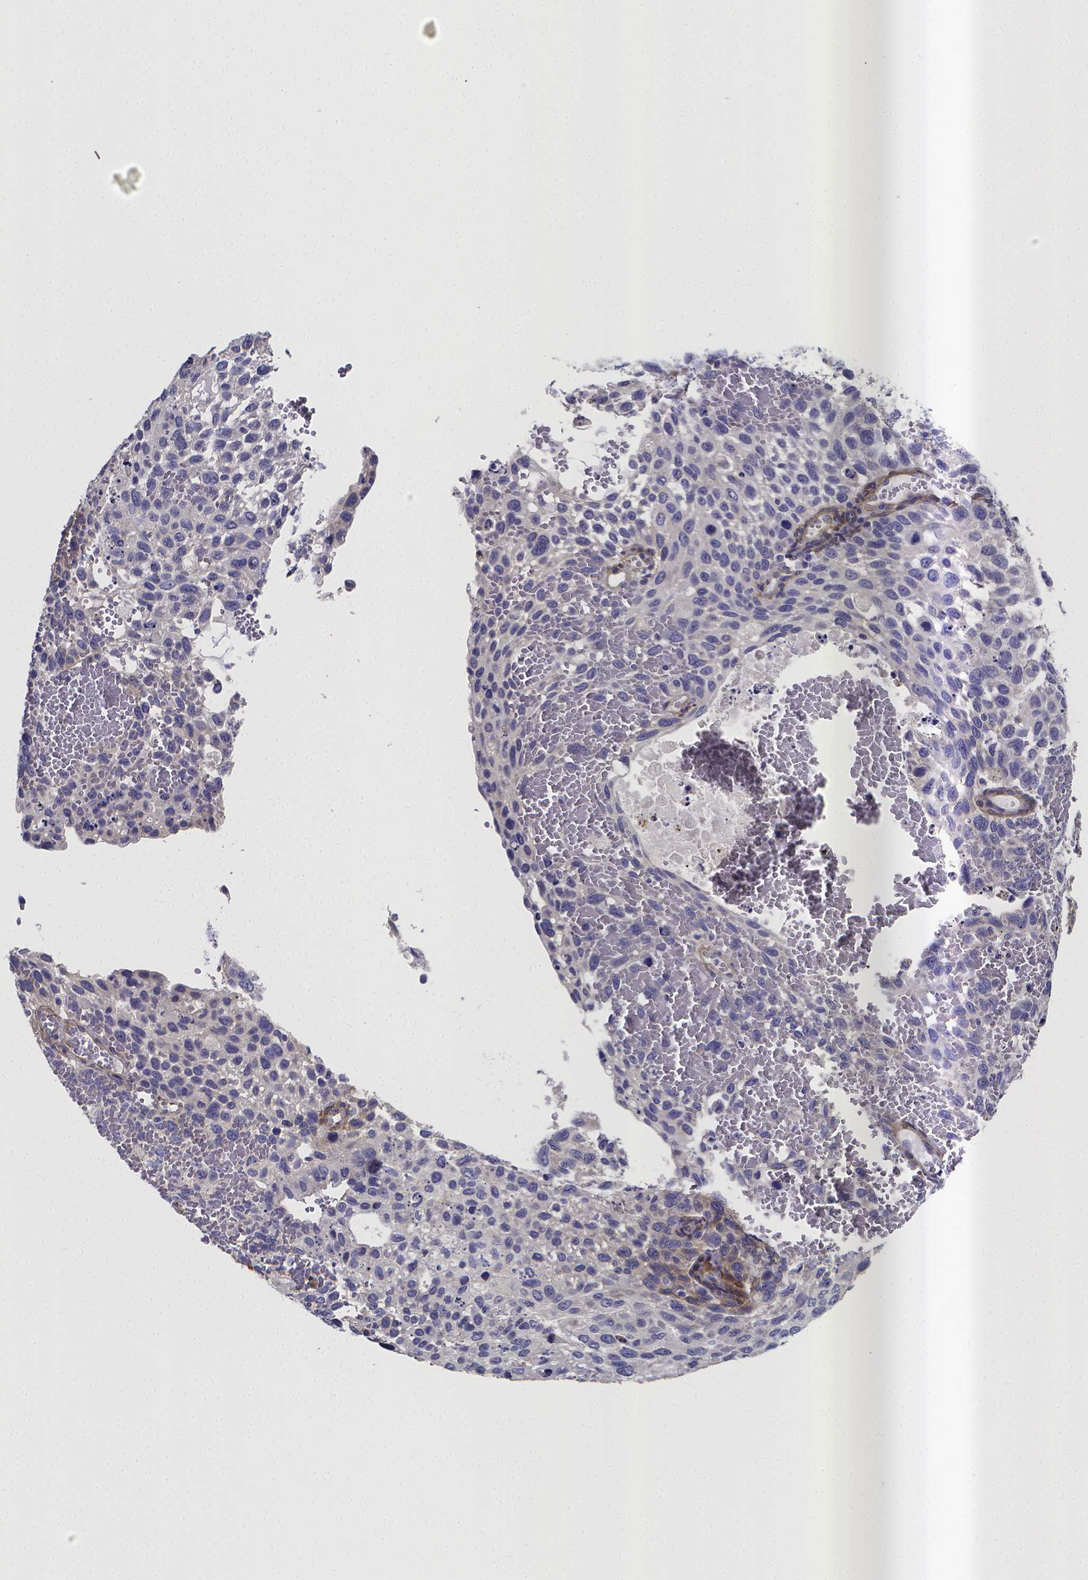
{"staining": {"intensity": "moderate", "quantity": "<25%", "location": "cytoplasmic/membranous"}, "tissue": "cervical cancer", "cell_type": "Tumor cells", "image_type": "cancer", "snomed": [{"axis": "morphology", "description": "Squamous cell carcinoma, NOS"}, {"axis": "topography", "description": "Cervix"}], "caption": "A low amount of moderate cytoplasmic/membranous staining is appreciated in approximately <25% of tumor cells in cervical cancer tissue. The staining was performed using DAB to visualize the protein expression in brown, while the nuclei were stained in blue with hematoxylin (Magnification: 20x).", "gene": "RERG", "patient": {"sex": "female", "age": 70}}